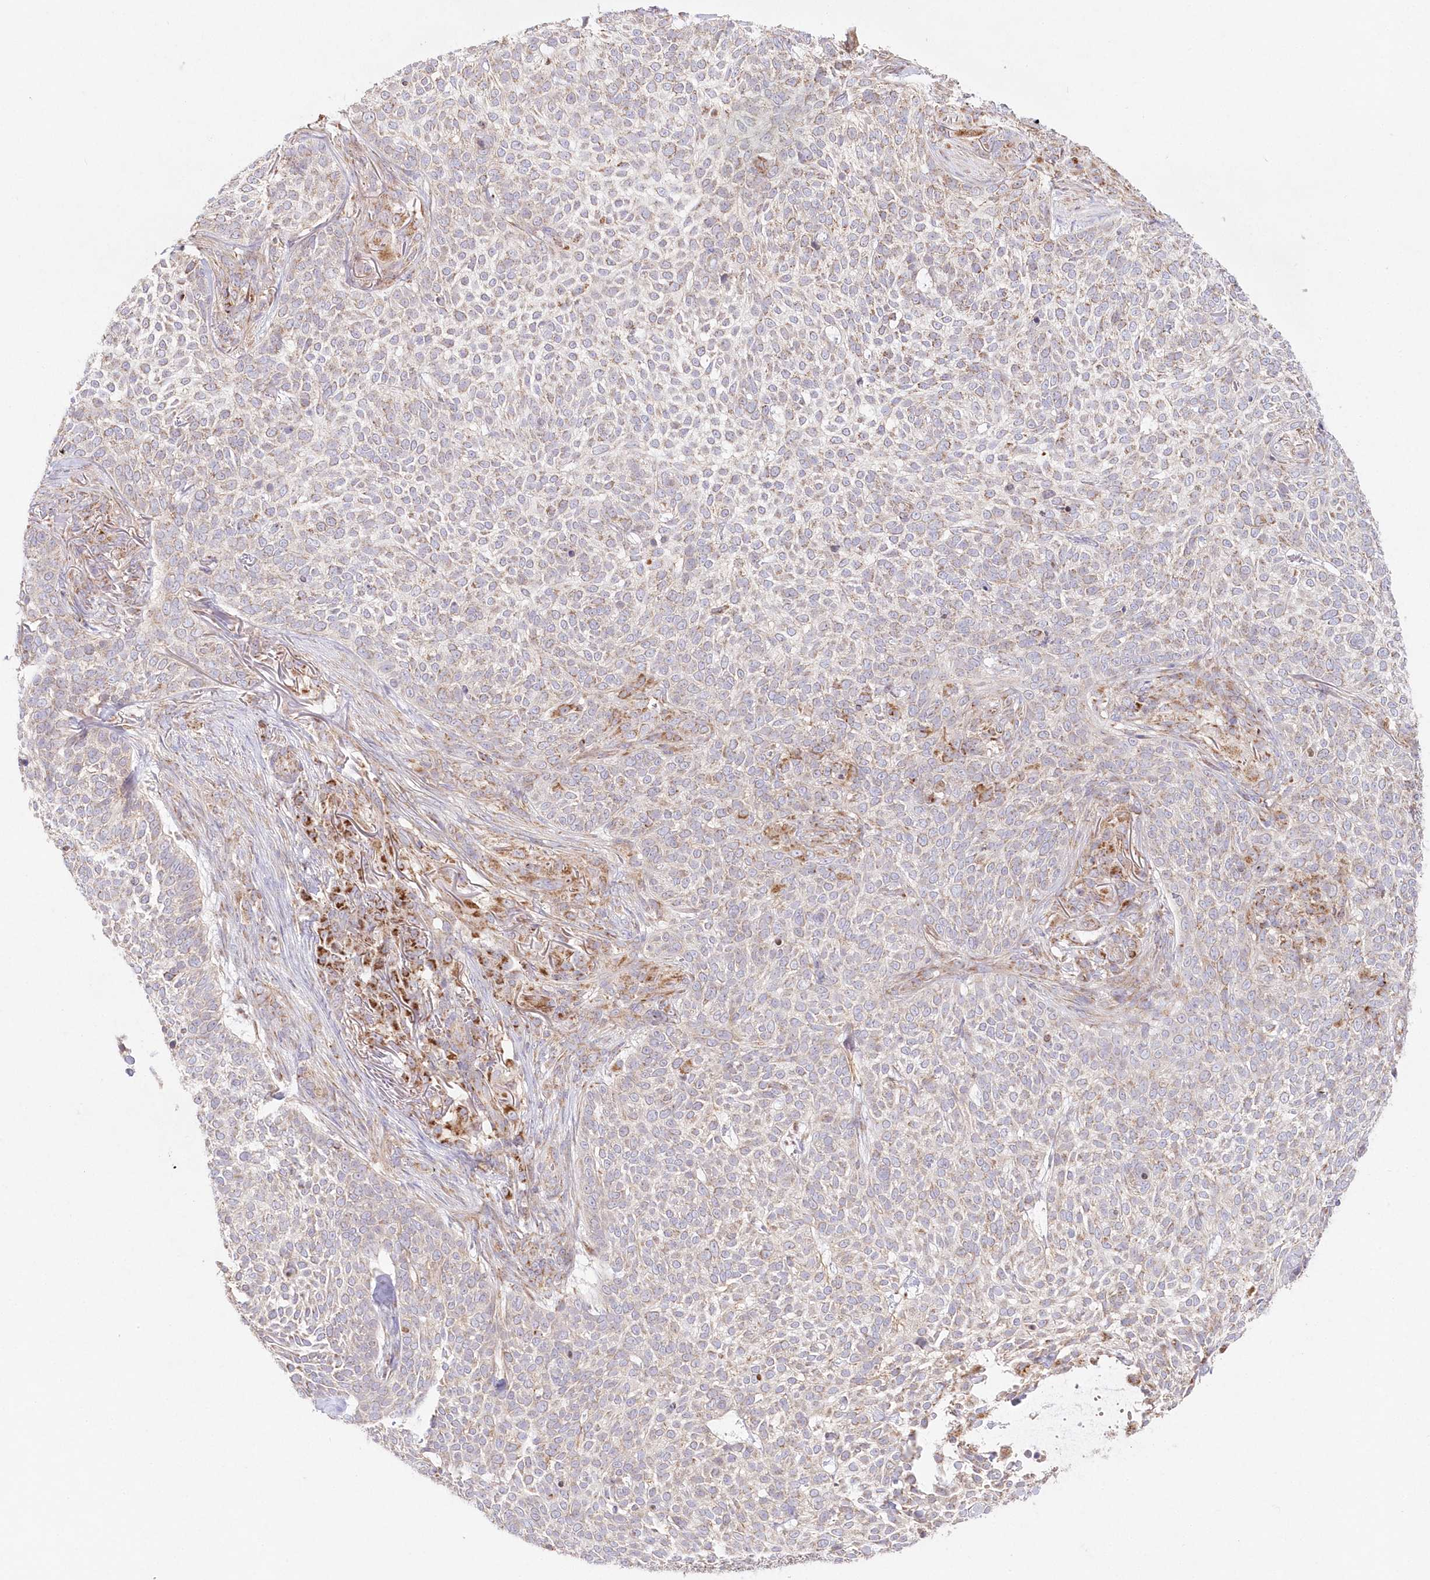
{"staining": {"intensity": "weak", "quantity": "25%-75%", "location": "cytoplasmic/membranous"}, "tissue": "skin cancer", "cell_type": "Tumor cells", "image_type": "cancer", "snomed": [{"axis": "morphology", "description": "Basal cell carcinoma"}, {"axis": "topography", "description": "Skin"}], "caption": "Weak cytoplasmic/membranous positivity is seen in approximately 25%-75% of tumor cells in skin cancer.", "gene": "DNA2", "patient": {"sex": "female", "age": 64}}